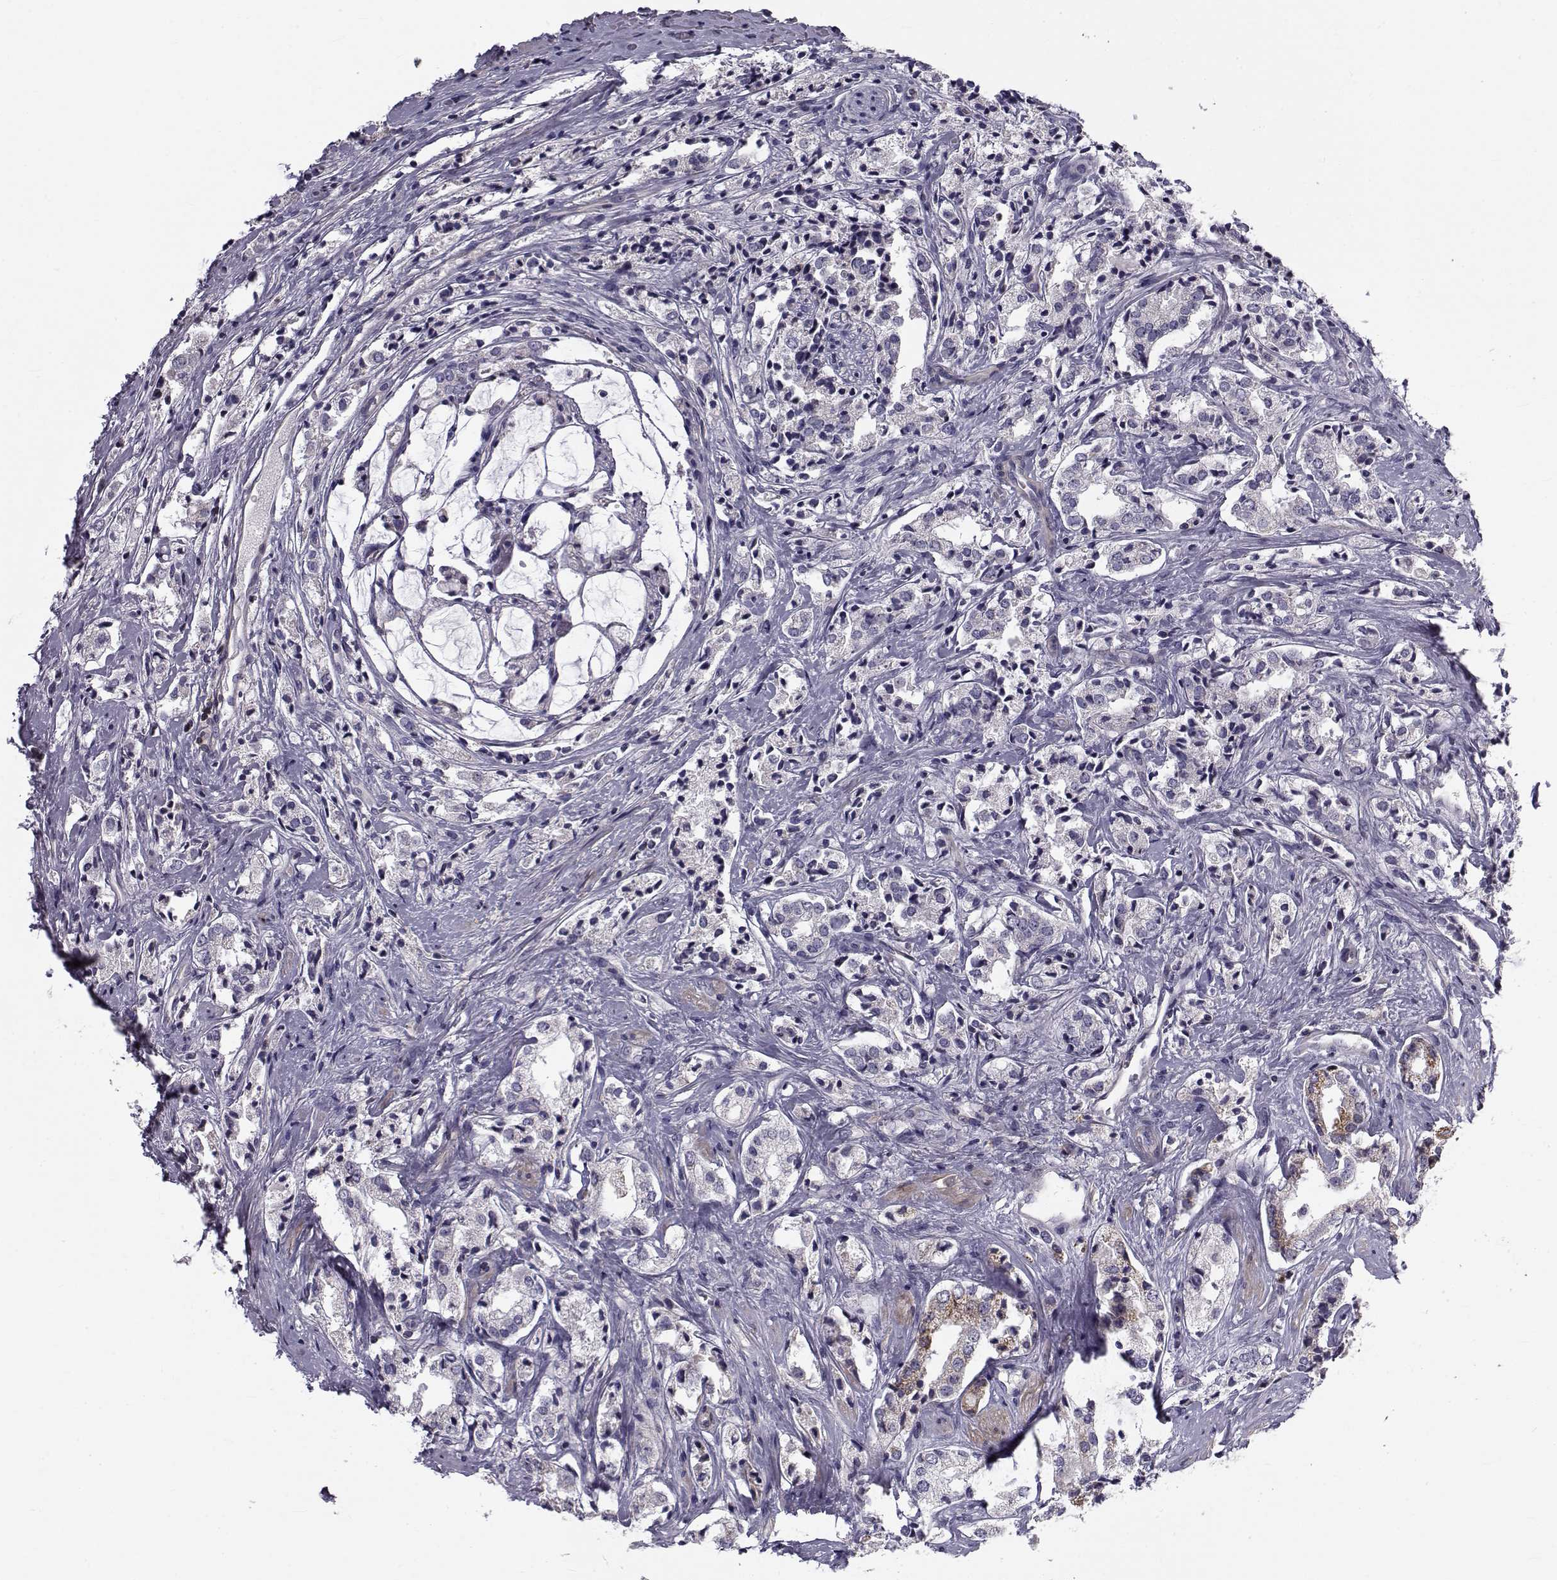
{"staining": {"intensity": "negative", "quantity": "none", "location": "none"}, "tissue": "prostate cancer", "cell_type": "Tumor cells", "image_type": "cancer", "snomed": [{"axis": "morphology", "description": "Adenocarcinoma, NOS"}, {"axis": "topography", "description": "Prostate"}], "caption": "Tumor cells show no significant protein staining in prostate adenocarcinoma.", "gene": "LRRC27", "patient": {"sex": "male", "age": 66}}